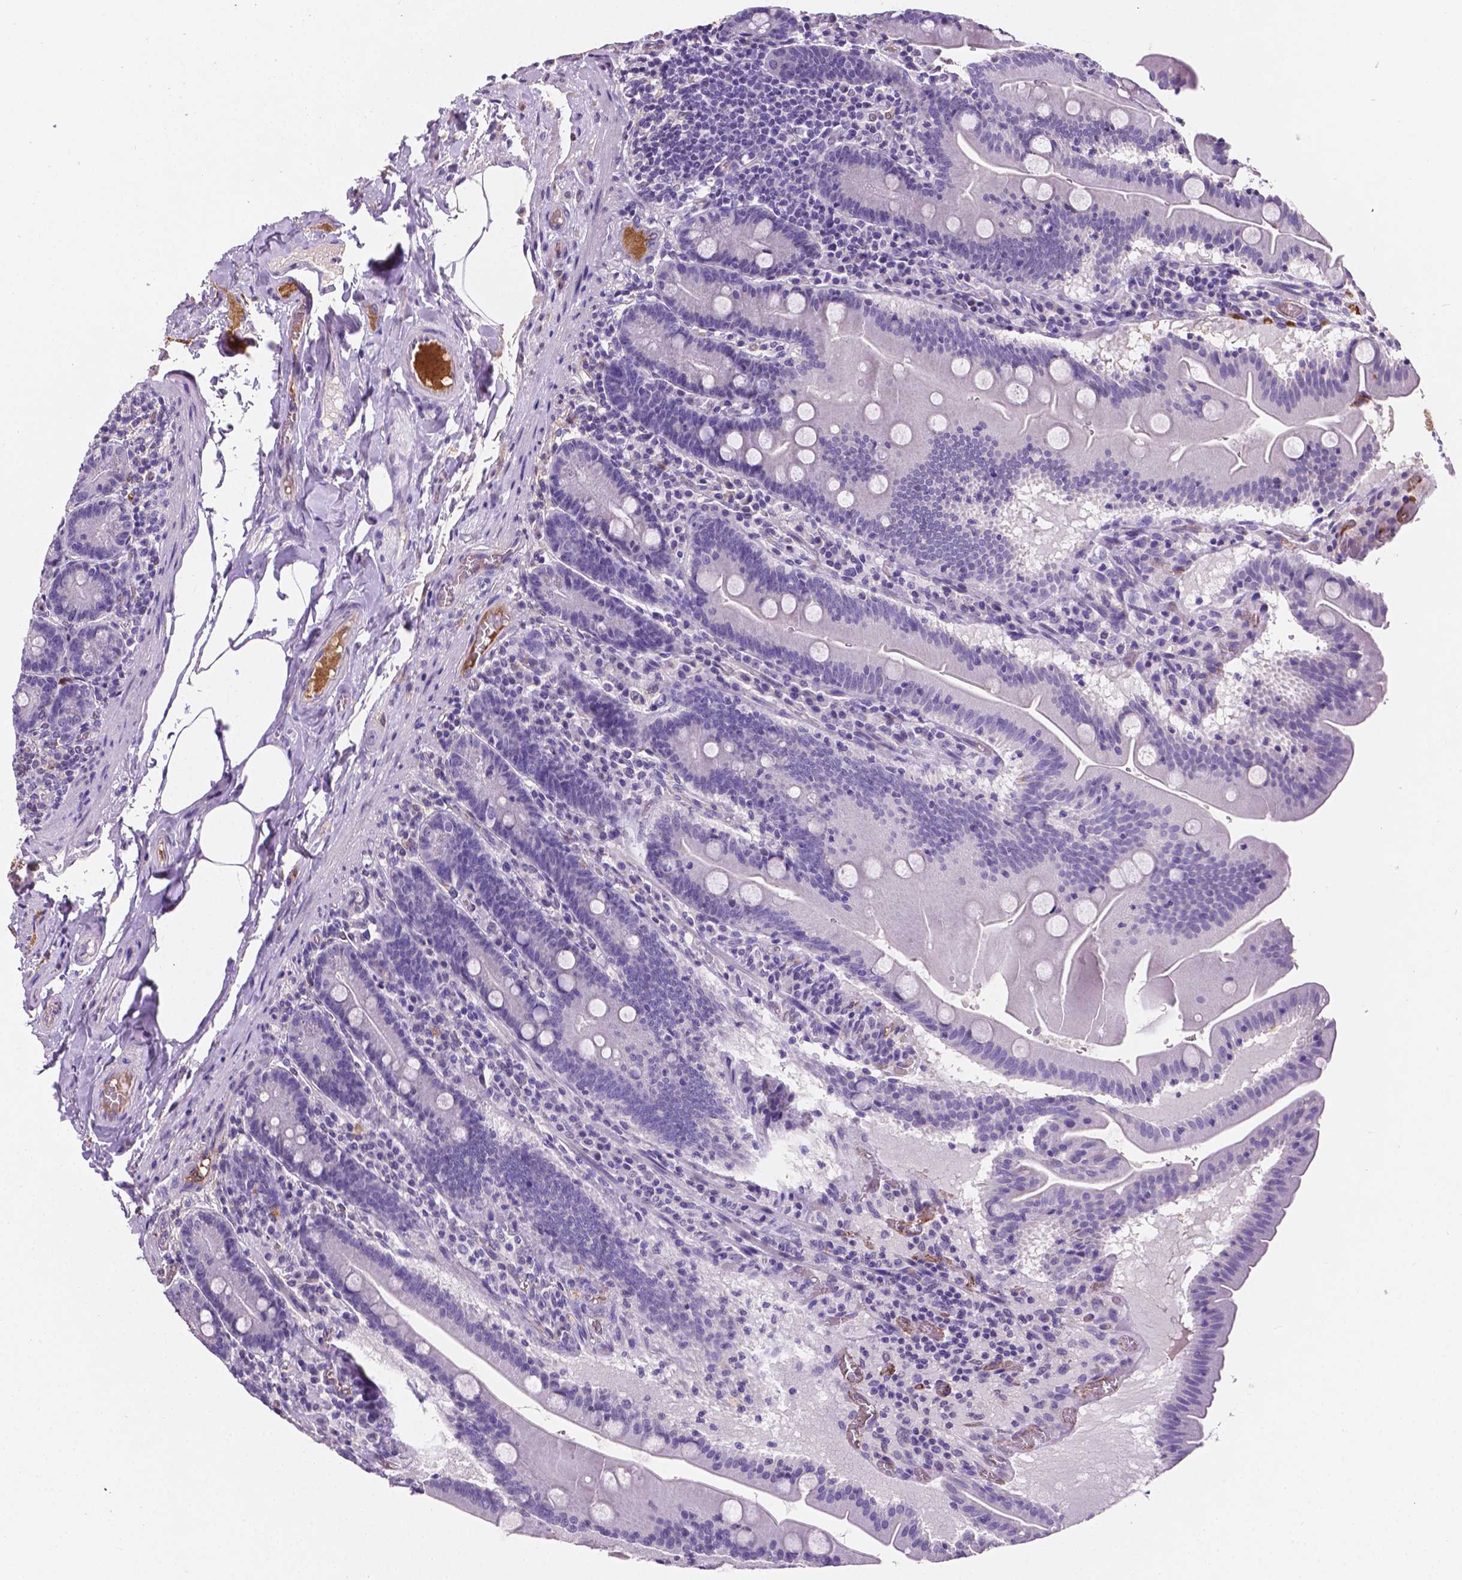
{"staining": {"intensity": "negative", "quantity": "none", "location": "none"}, "tissue": "small intestine", "cell_type": "Glandular cells", "image_type": "normal", "snomed": [{"axis": "morphology", "description": "Normal tissue, NOS"}, {"axis": "topography", "description": "Small intestine"}], "caption": "A high-resolution micrograph shows immunohistochemistry staining of unremarkable small intestine, which demonstrates no significant staining in glandular cells.", "gene": "APOE", "patient": {"sex": "male", "age": 37}}